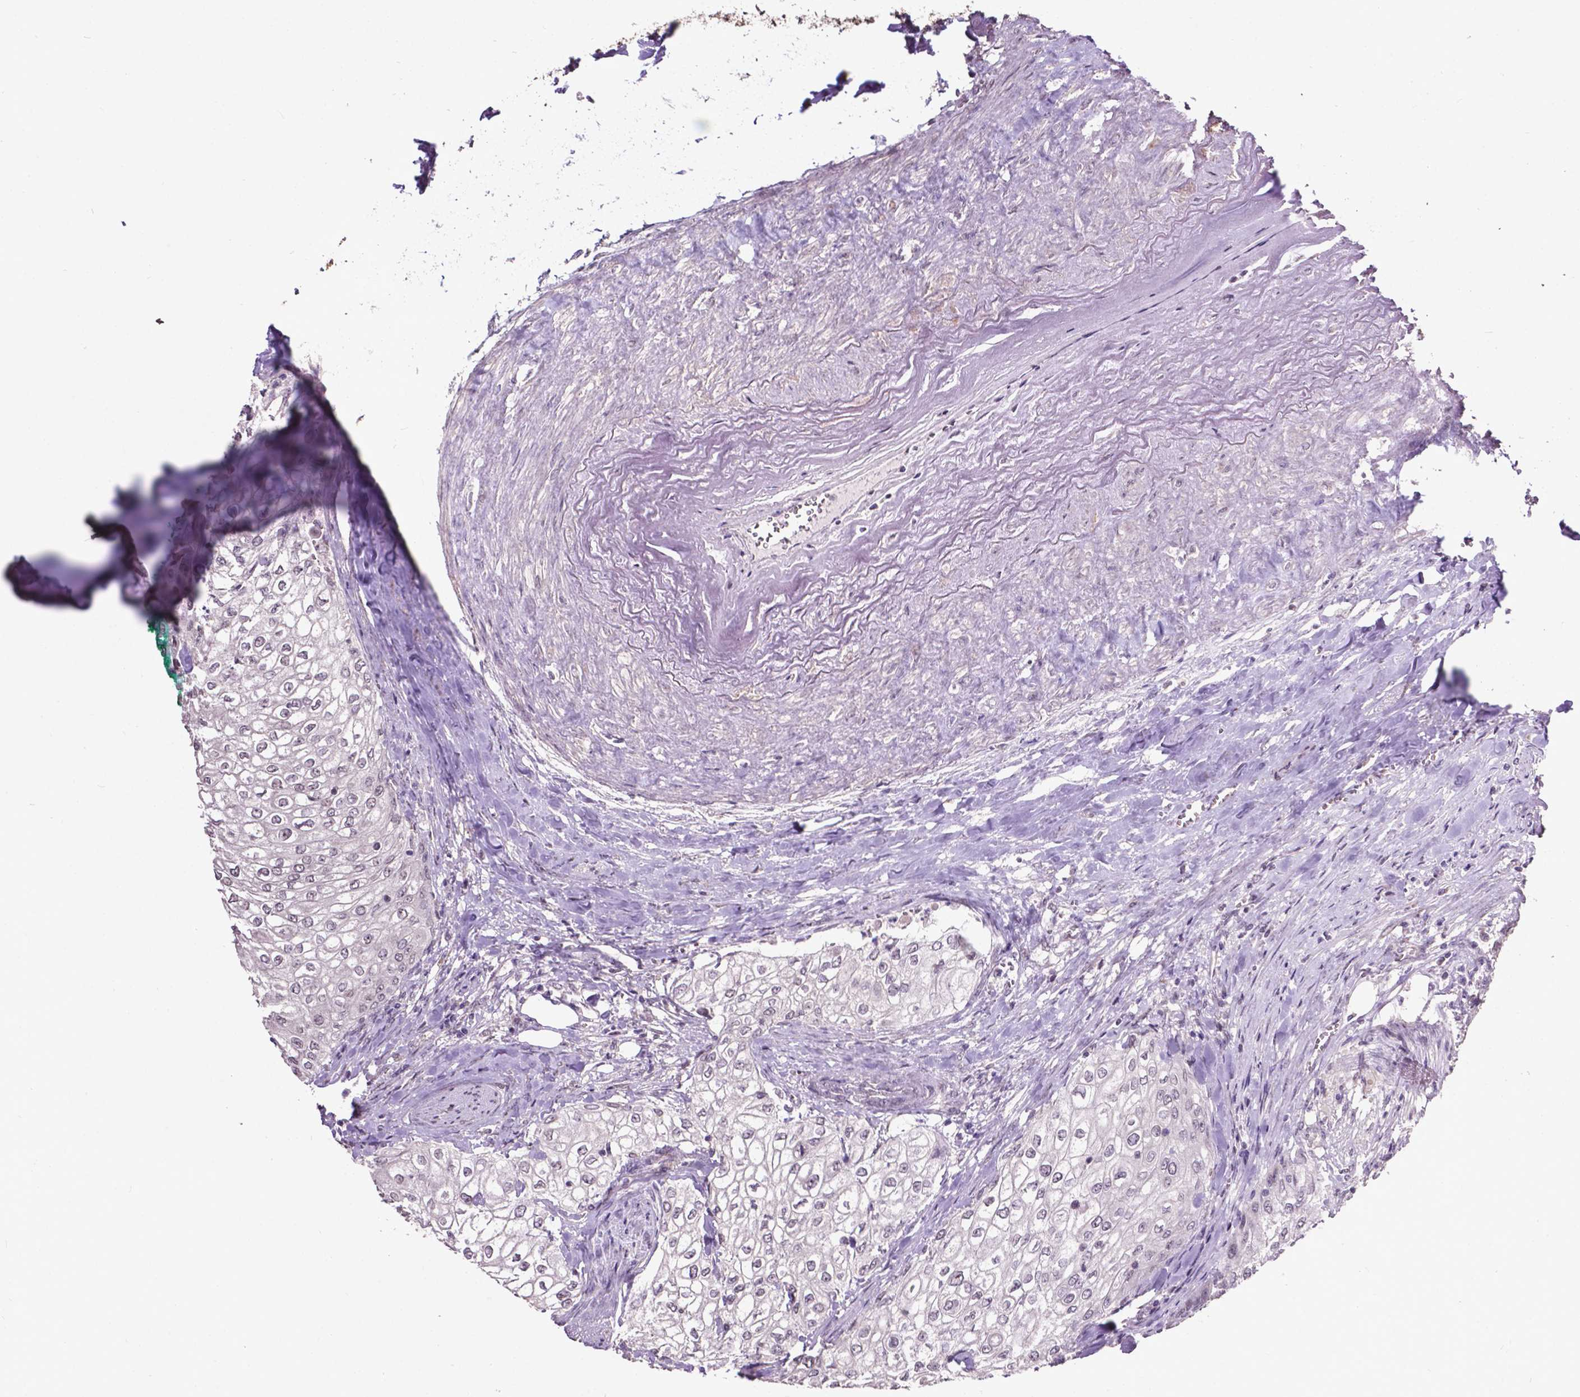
{"staining": {"intensity": "negative", "quantity": "none", "location": "none"}, "tissue": "urothelial cancer", "cell_type": "Tumor cells", "image_type": "cancer", "snomed": [{"axis": "morphology", "description": "Urothelial carcinoma, High grade"}, {"axis": "topography", "description": "Urinary bladder"}], "caption": "Immunohistochemistry image of neoplastic tissue: high-grade urothelial carcinoma stained with DAB (3,3'-diaminobenzidine) displays no significant protein staining in tumor cells.", "gene": "GLRA2", "patient": {"sex": "male", "age": 62}}